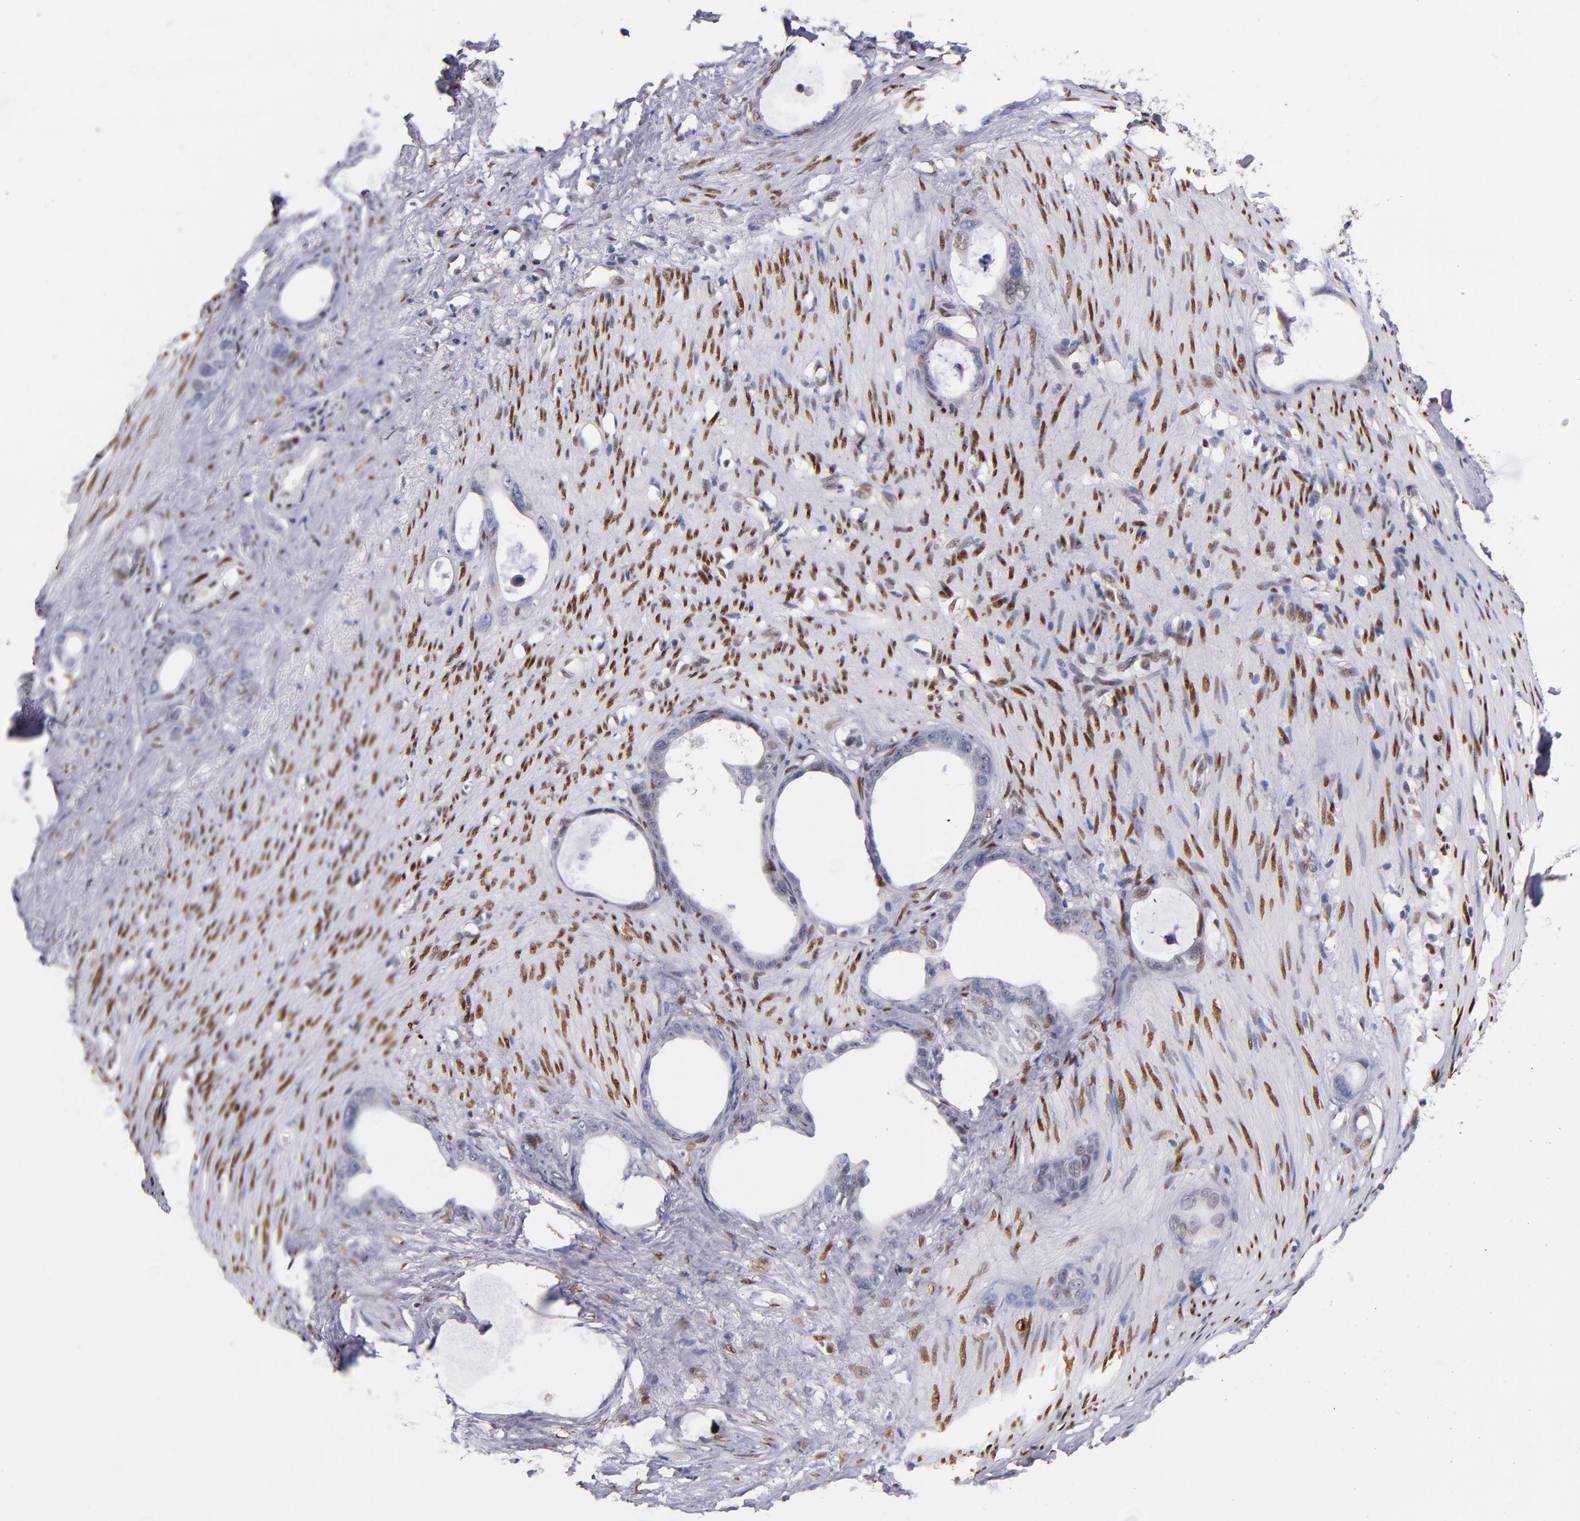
{"staining": {"intensity": "negative", "quantity": "none", "location": "none"}, "tissue": "stomach cancer", "cell_type": "Tumor cells", "image_type": "cancer", "snomed": [{"axis": "morphology", "description": "Adenocarcinoma, NOS"}, {"axis": "topography", "description": "Stomach"}], "caption": "This is a image of immunohistochemistry (IHC) staining of stomach adenocarcinoma, which shows no positivity in tumor cells.", "gene": "SRF", "patient": {"sex": "female", "age": 75}}